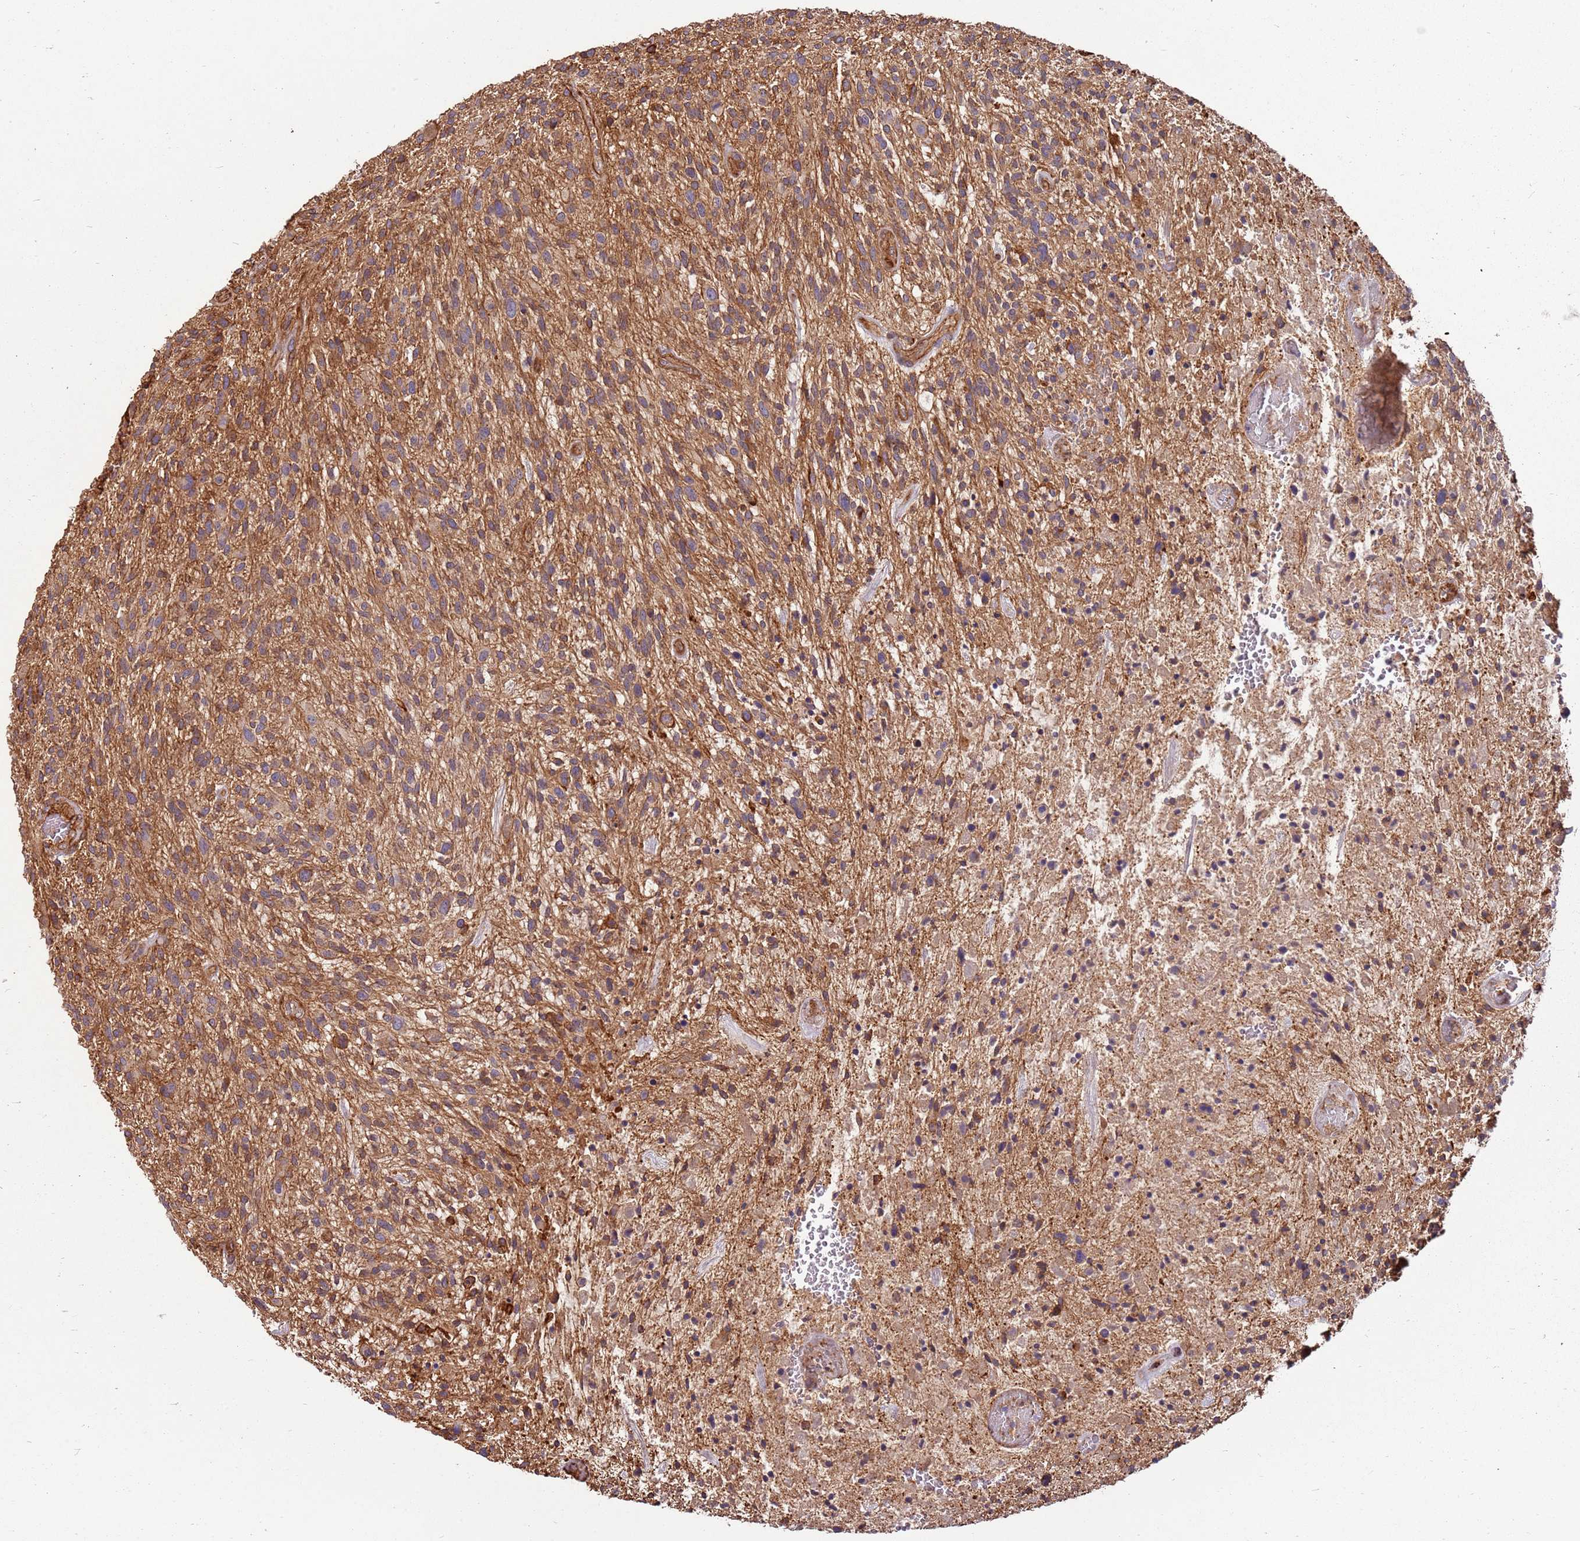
{"staining": {"intensity": "moderate", "quantity": ">75%", "location": "cytoplasmic/membranous"}, "tissue": "glioma", "cell_type": "Tumor cells", "image_type": "cancer", "snomed": [{"axis": "morphology", "description": "Glioma, malignant, High grade"}, {"axis": "topography", "description": "Brain"}], "caption": "Malignant glioma (high-grade) stained for a protein (brown) displays moderate cytoplasmic/membranous positive staining in approximately >75% of tumor cells.", "gene": "ACVR2A", "patient": {"sex": "male", "age": 47}}